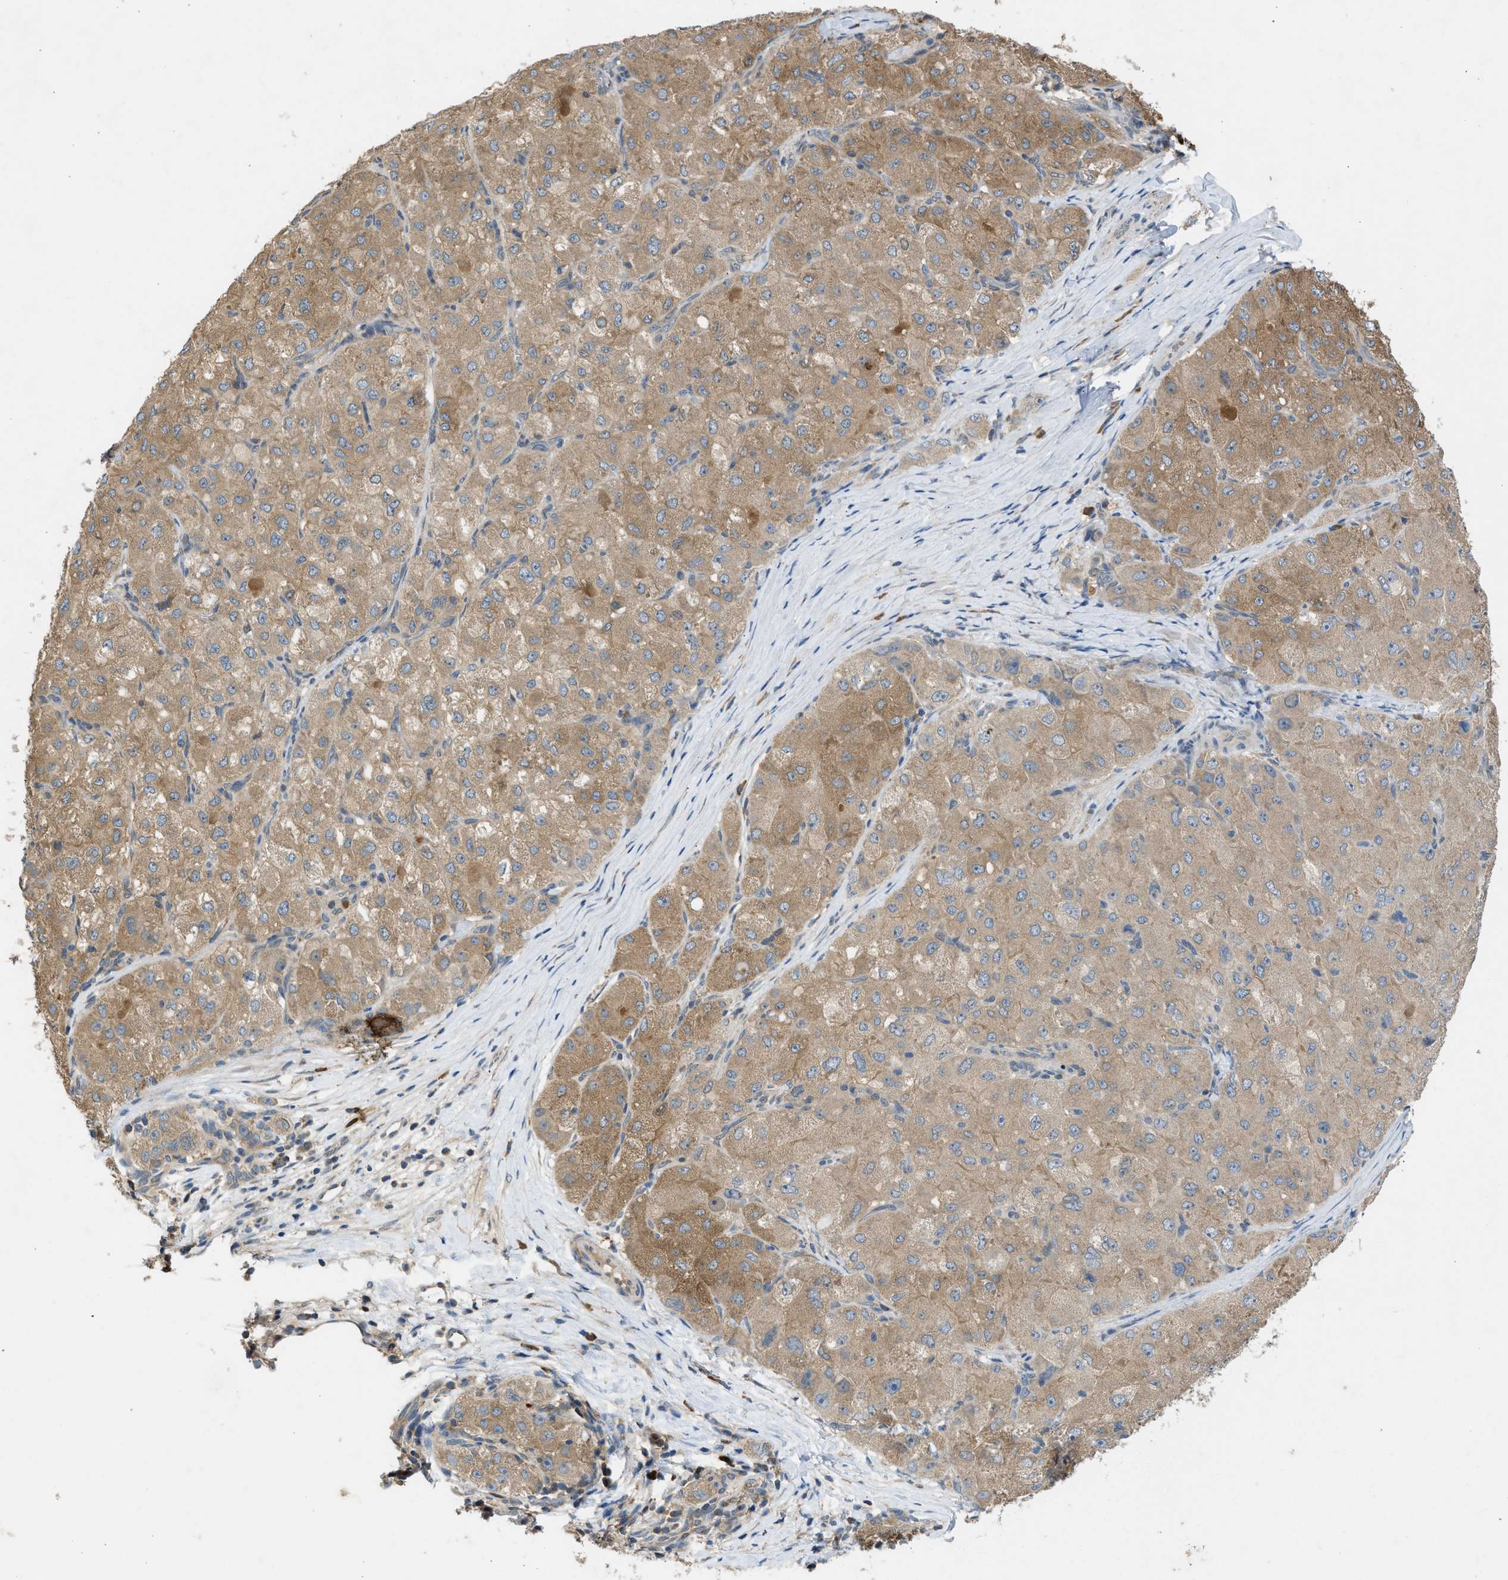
{"staining": {"intensity": "moderate", "quantity": ">75%", "location": "cytoplasmic/membranous"}, "tissue": "liver cancer", "cell_type": "Tumor cells", "image_type": "cancer", "snomed": [{"axis": "morphology", "description": "Carcinoma, Hepatocellular, NOS"}, {"axis": "topography", "description": "Liver"}], "caption": "Human hepatocellular carcinoma (liver) stained for a protein (brown) shows moderate cytoplasmic/membranous positive staining in approximately >75% of tumor cells.", "gene": "MAPK7", "patient": {"sex": "male", "age": 80}}